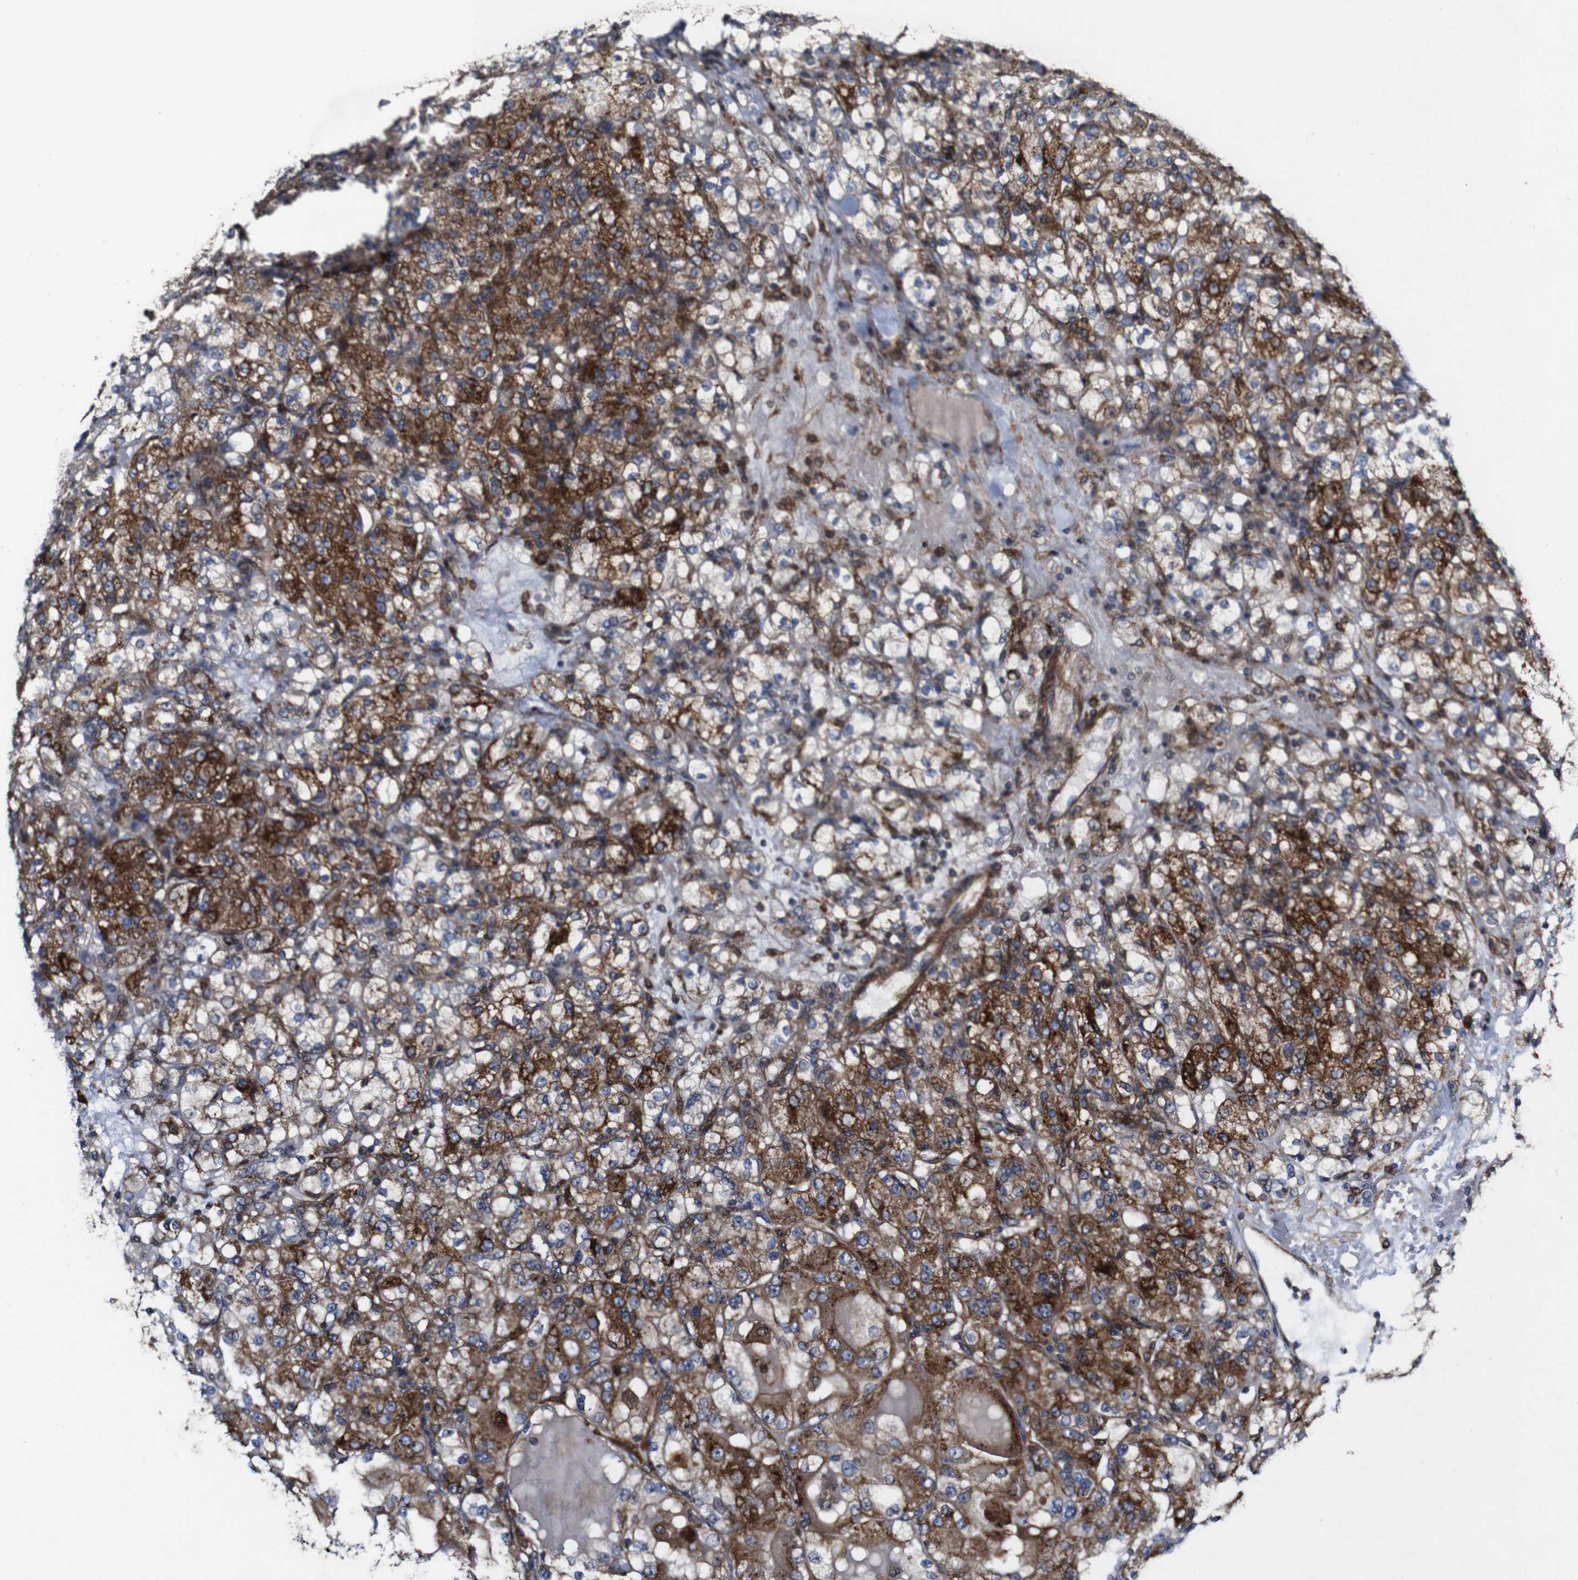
{"staining": {"intensity": "moderate", "quantity": ">75%", "location": "cytoplasmic/membranous"}, "tissue": "renal cancer", "cell_type": "Tumor cells", "image_type": "cancer", "snomed": [{"axis": "morphology", "description": "Normal tissue, NOS"}, {"axis": "morphology", "description": "Adenocarcinoma, NOS"}, {"axis": "topography", "description": "Kidney"}], "caption": "A brown stain highlights moderate cytoplasmic/membranous positivity of a protein in adenocarcinoma (renal) tumor cells.", "gene": "GSDME", "patient": {"sex": "male", "age": 61}}